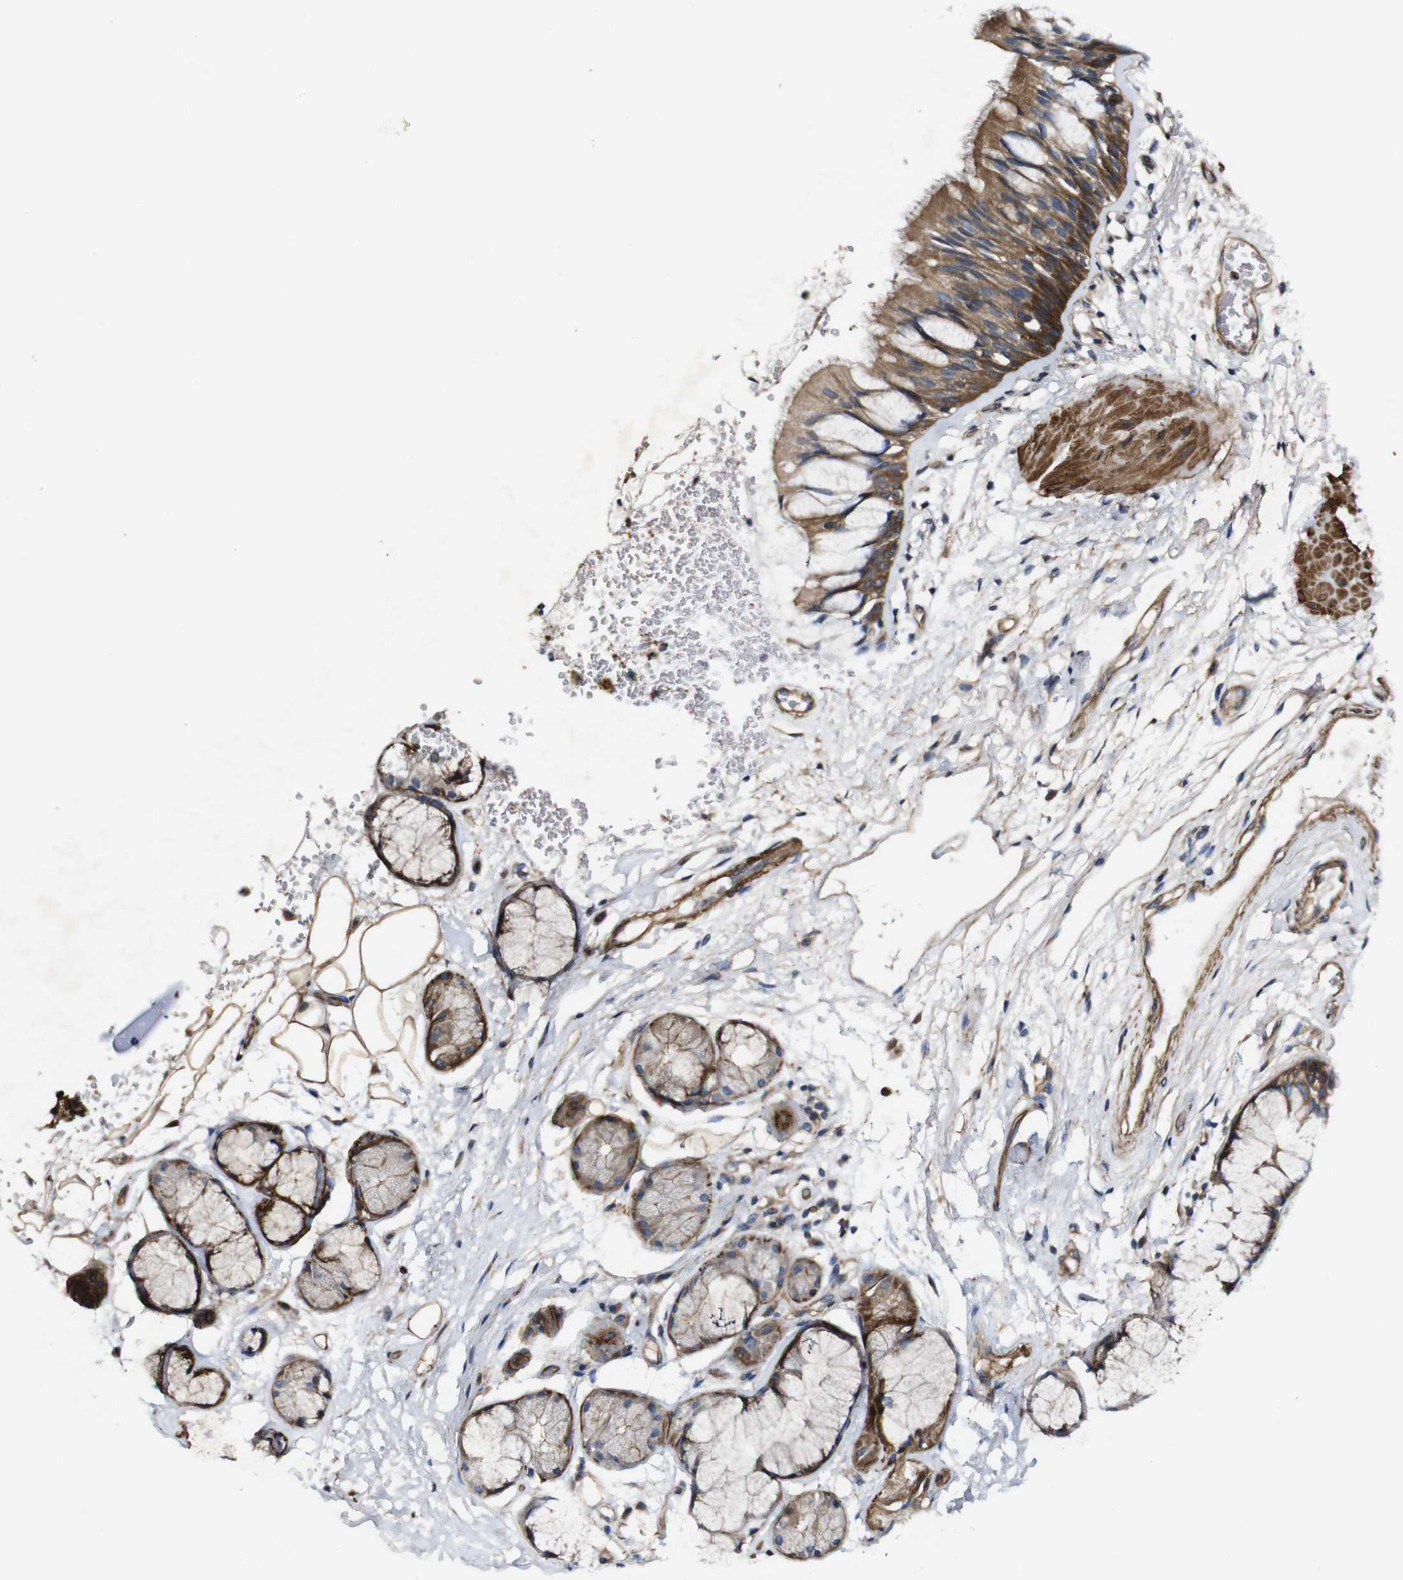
{"staining": {"intensity": "moderate", "quantity": ">75%", "location": "cytoplasmic/membranous"}, "tissue": "bronchus", "cell_type": "Respiratory epithelial cells", "image_type": "normal", "snomed": [{"axis": "morphology", "description": "Normal tissue, NOS"}, {"axis": "topography", "description": "Bronchus"}], "caption": "About >75% of respiratory epithelial cells in unremarkable bronchus demonstrate moderate cytoplasmic/membranous protein positivity as visualized by brown immunohistochemical staining.", "gene": "GSDME", "patient": {"sex": "male", "age": 66}}